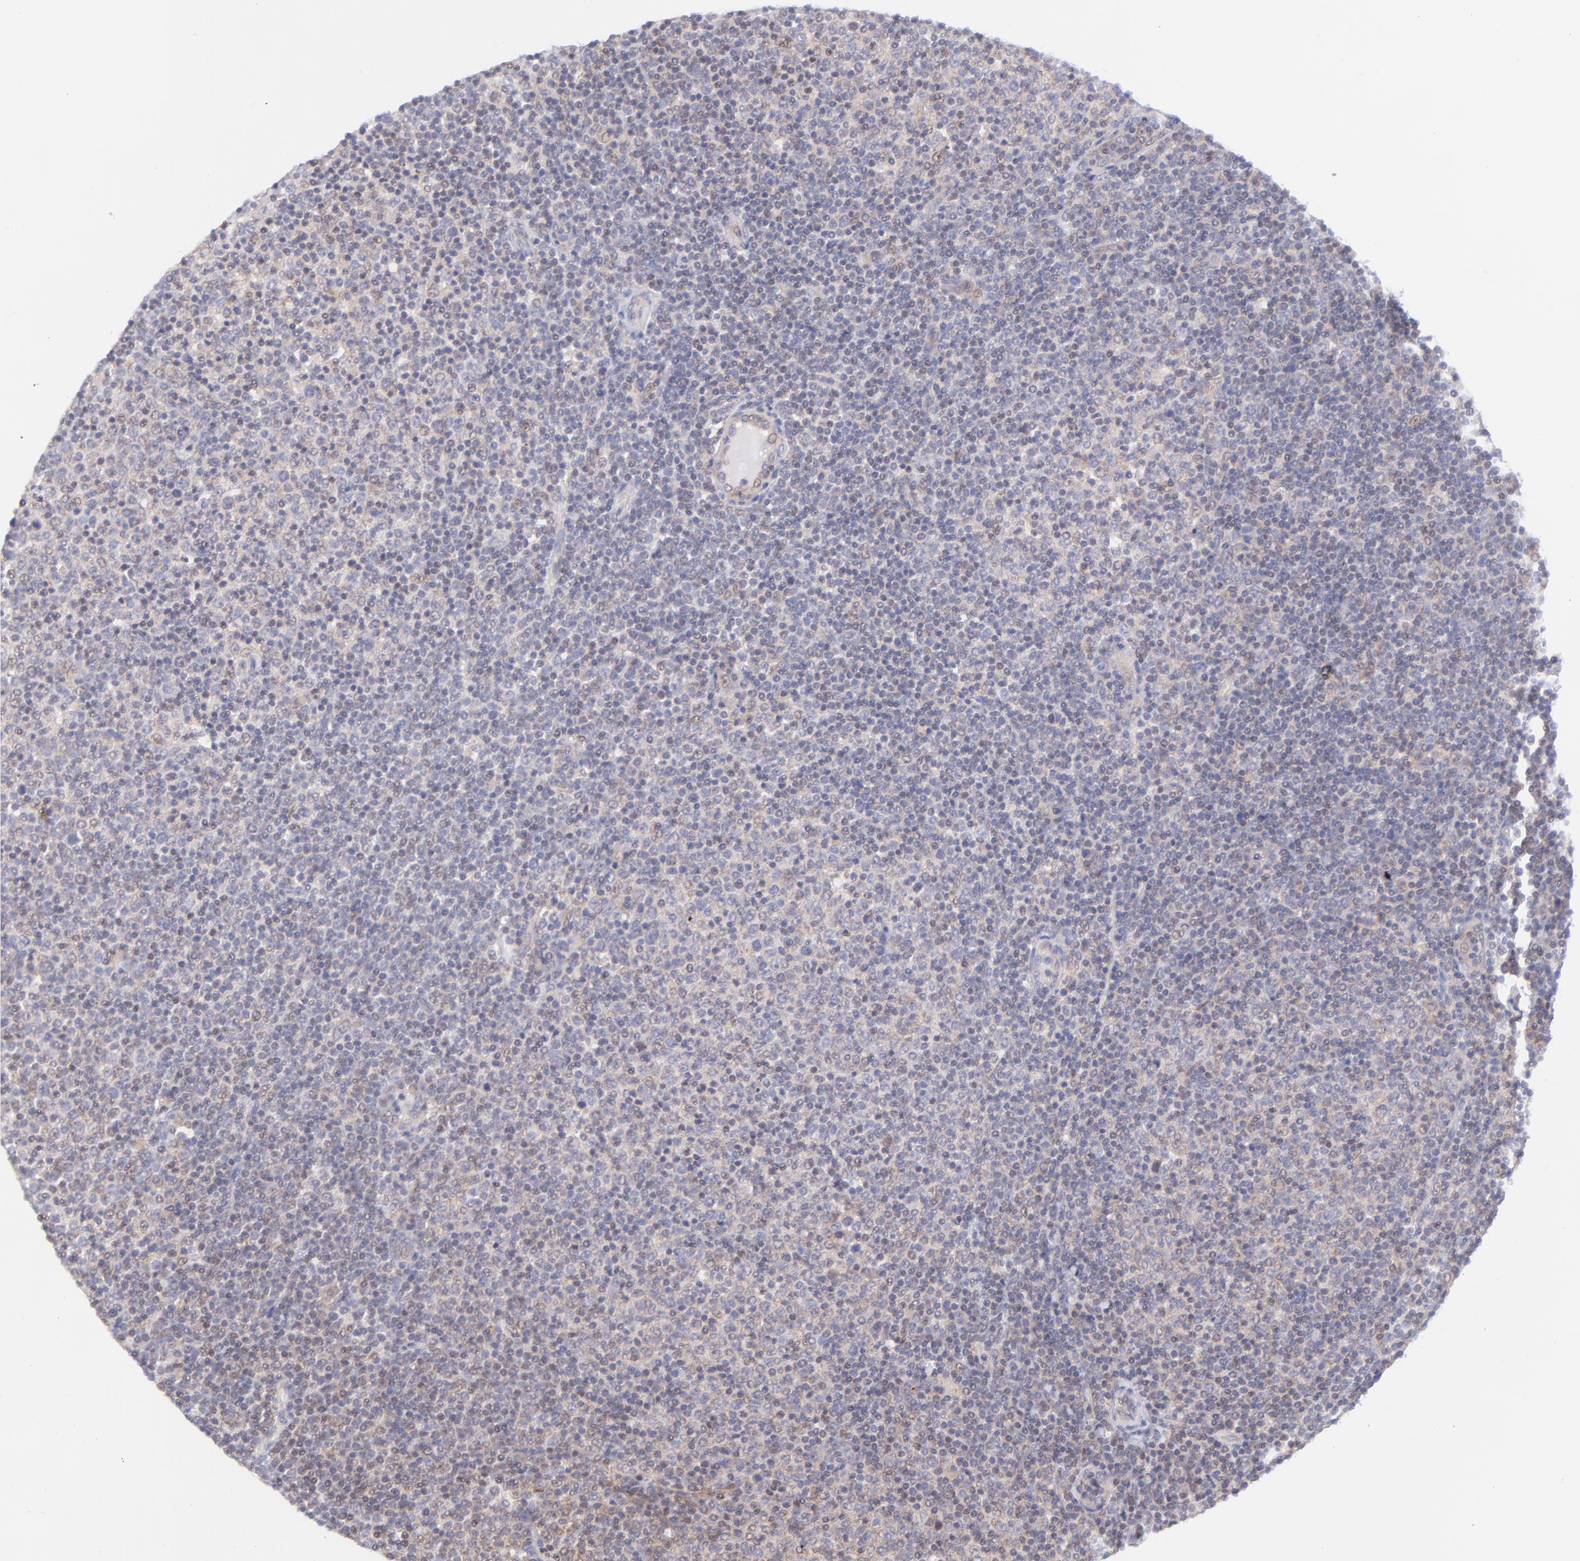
{"staining": {"intensity": "negative", "quantity": "none", "location": "none"}, "tissue": "lymphoma", "cell_type": "Tumor cells", "image_type": "cancer", "snomed": [{"axis": "morphology", "description": "Malignant lymphoma, non-Hodgkin's type, Low grade"}, {"axis": "topography", "description": "Lymph node"}], "caption": "Human malignant lymphoma, non-Hodgkin's type (low-grade) stained for a protein using immunohistochemistry exhibits no staining in tumor cells.", "gene": "PBDC1", "patient": {"sex": "male", "age": 70}}